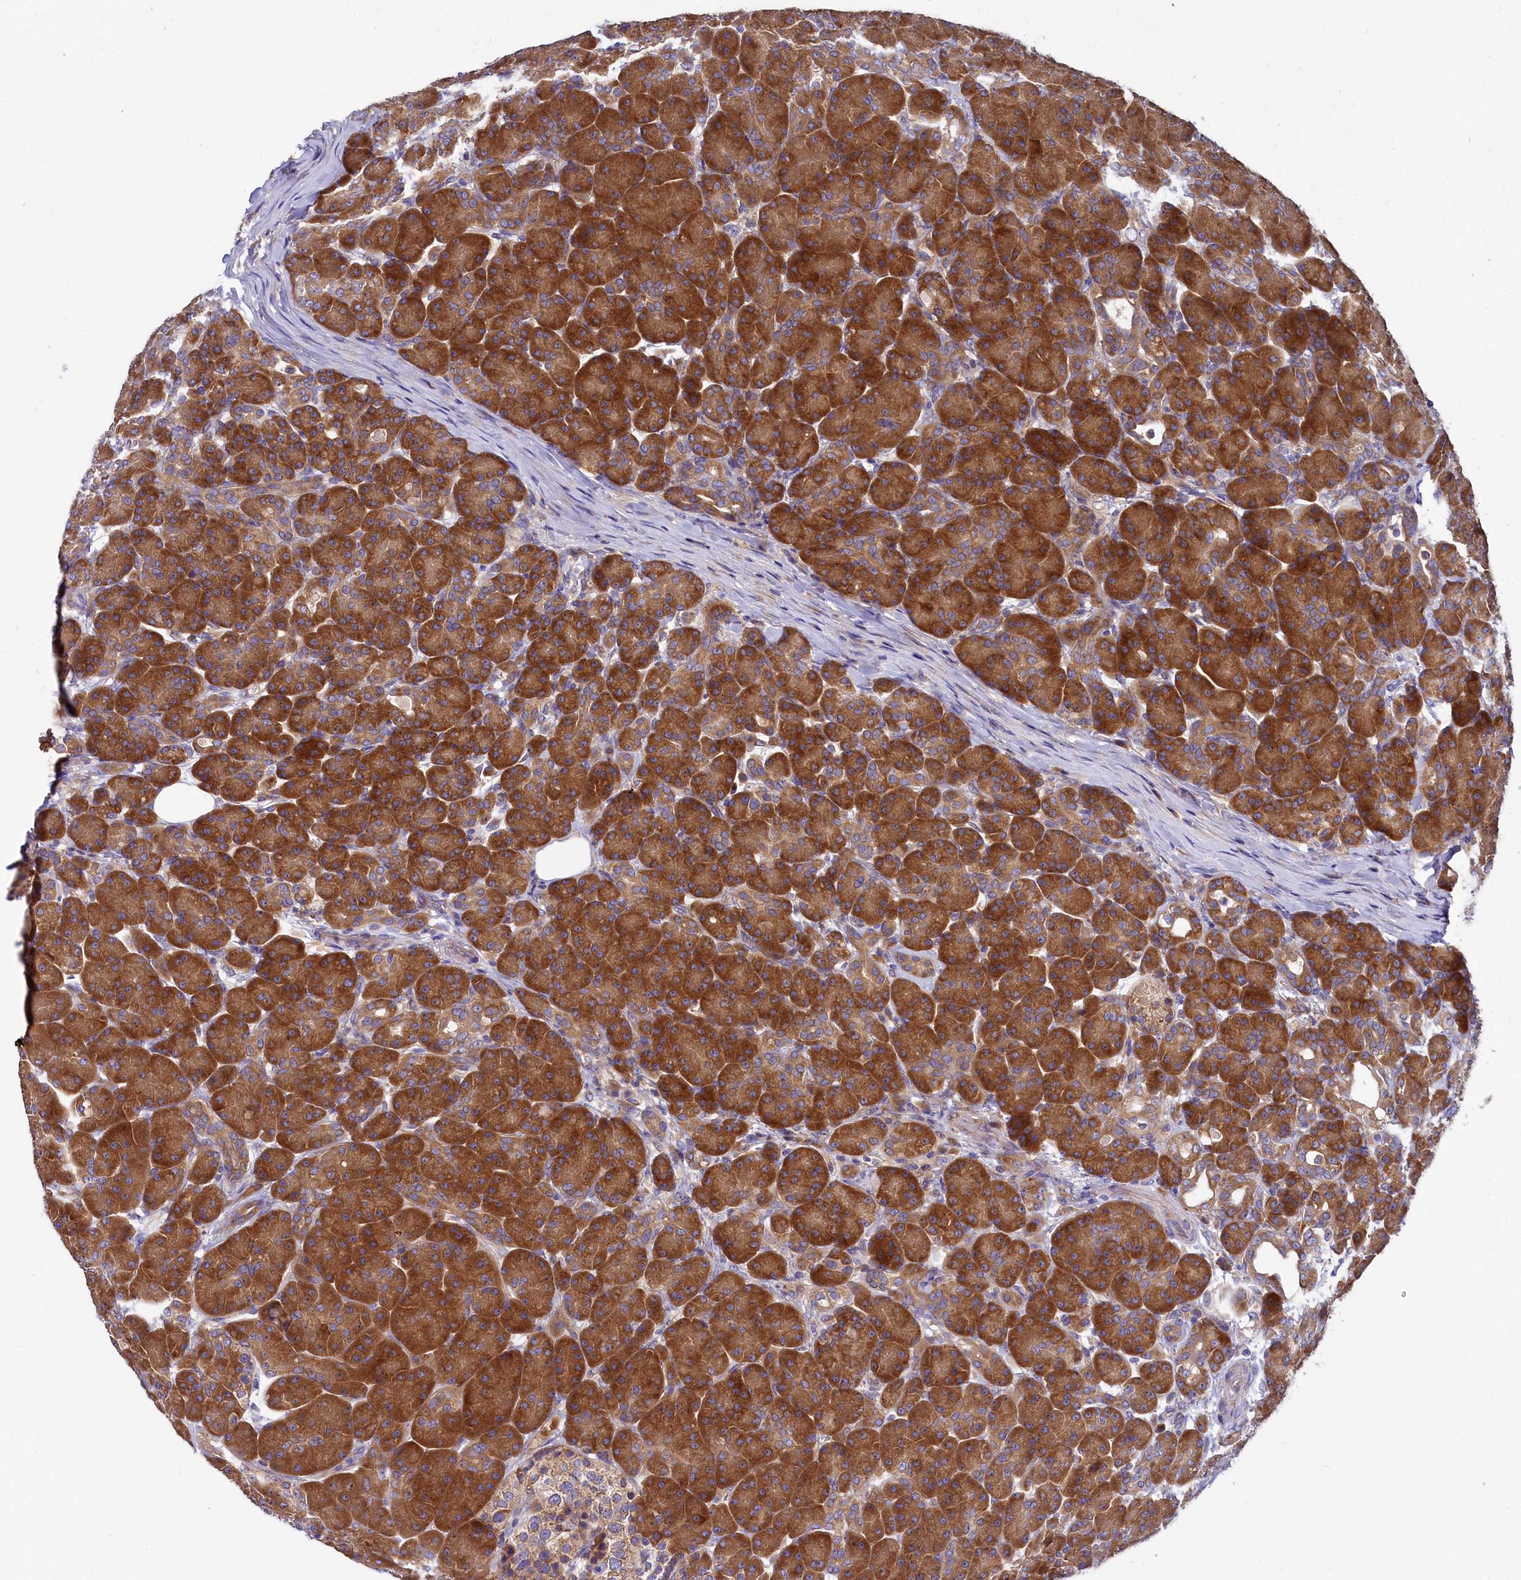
{"staining": {"intensity": "strong", "quantity": ">75%", "location": "cytoplasmic/membranous"}, "tissue": "pancreas", "cell_type": "Exocrine glandular cells", "image_type": "normal", "snomed": [{"axis": "morphology", "description": "Normal tissue, NOS"}, {"axis": "topography", "description": "Pancreas"}], "caption": "Protein expression analysis of normal pancreas reveals strong cytoplasmic/membranous staining in about >75% of exocrine glandular cells.", "gene": "QARS1", "patient": {"sex": "male", "age": 63}}